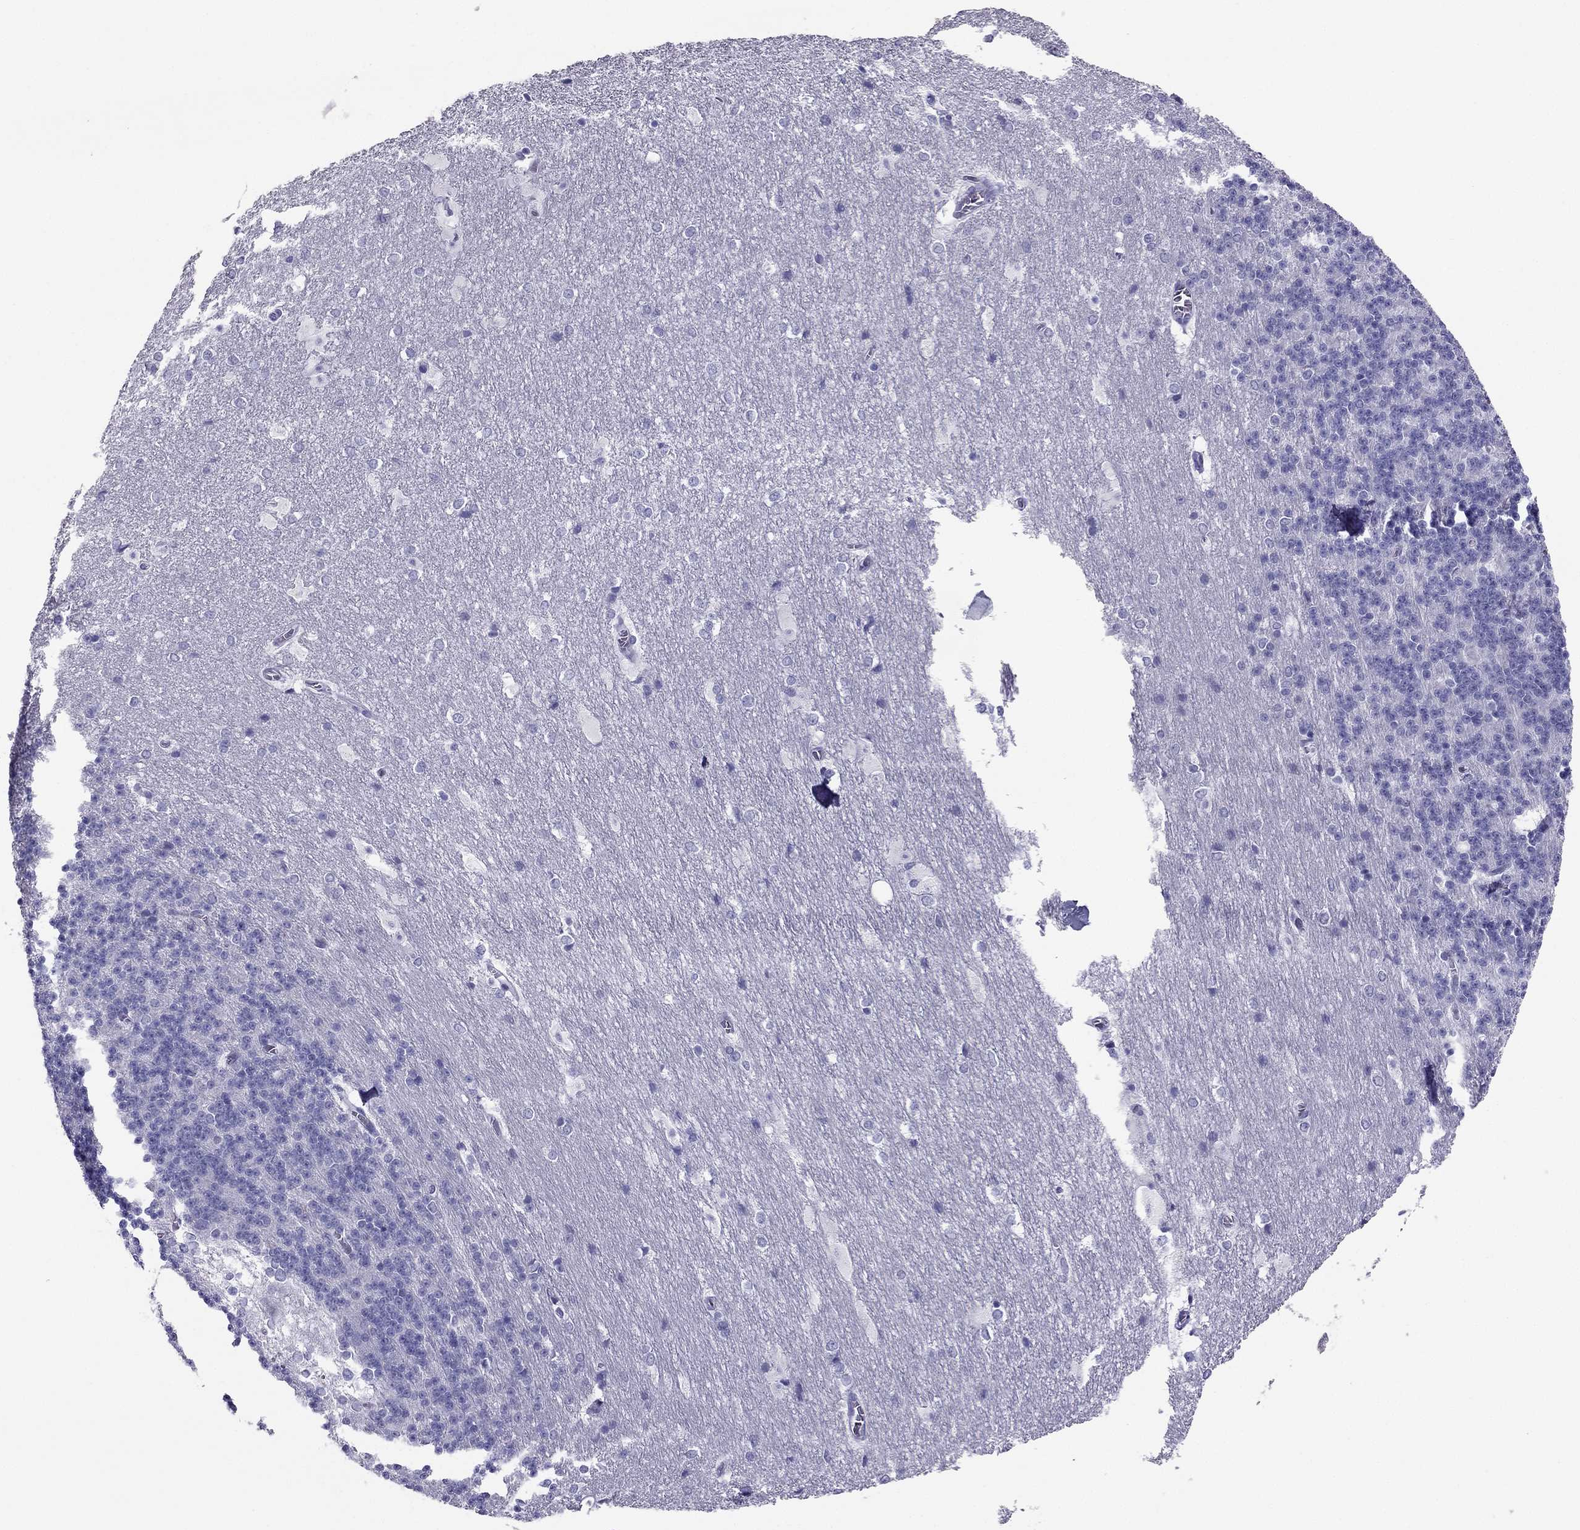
{"staining": {"intensity": "negative", "quantity": "none", "location": "none"}, "tissue": "cerebellum", "cell_type": "Cells in granular layer", "image_type": "normal", "snomed": [{"axis": "morphology", "description": "Normal tissue, NOS"}, {"axis": "topography", "description": "Cerebellum"}], "caption": "Image shows no protein positivity in cells in granular layer of benign cerebellum. (Stains: DAB IHC with hematoxylin counter stain, Microscopy: brightfield microscopy at high magnification).", "gene": "PDE6A", "patient": {"sex": "female", "age": 19}}